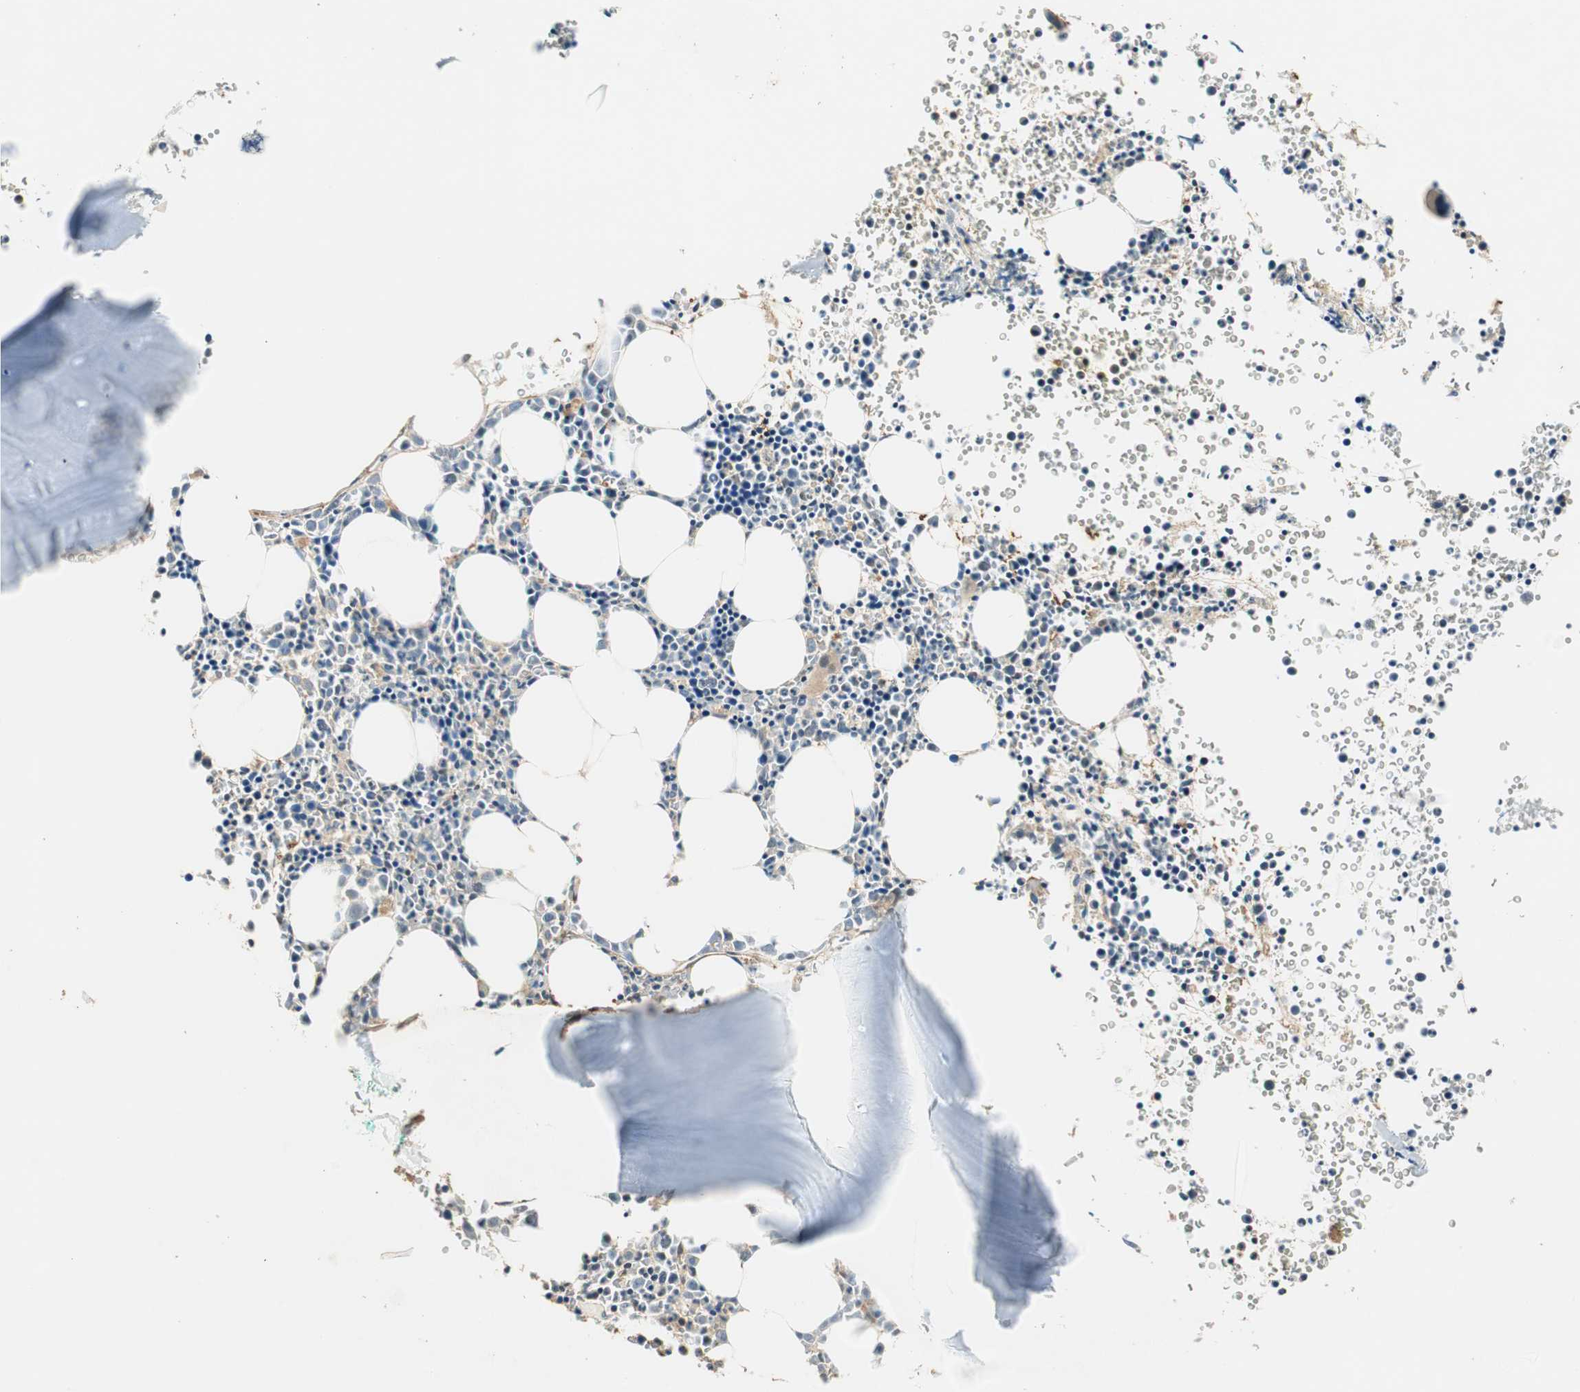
{"staining": {"intensity": "weak", "quantity": "<25%", "location": "cytoplasmic/membranous"}, "tissue": "bone marrow", "cell_type": "Hematopoietic cells", "image_type": "normal", "snomed": [{"axis": "morphology", "description": "Normal tissue, NOS"}, {"axis": "morphology", "description": "Inflammation, NOS"}, {"axis": "topography", "description": "Bone marrow"}], "caption": "IHC micrograph of normal human bone marrow stained for a protein (brown), which exhibits no positivity in hematopoietic cells.", "gene": "NES", "patient": {"sex": "female", "age": 17}}